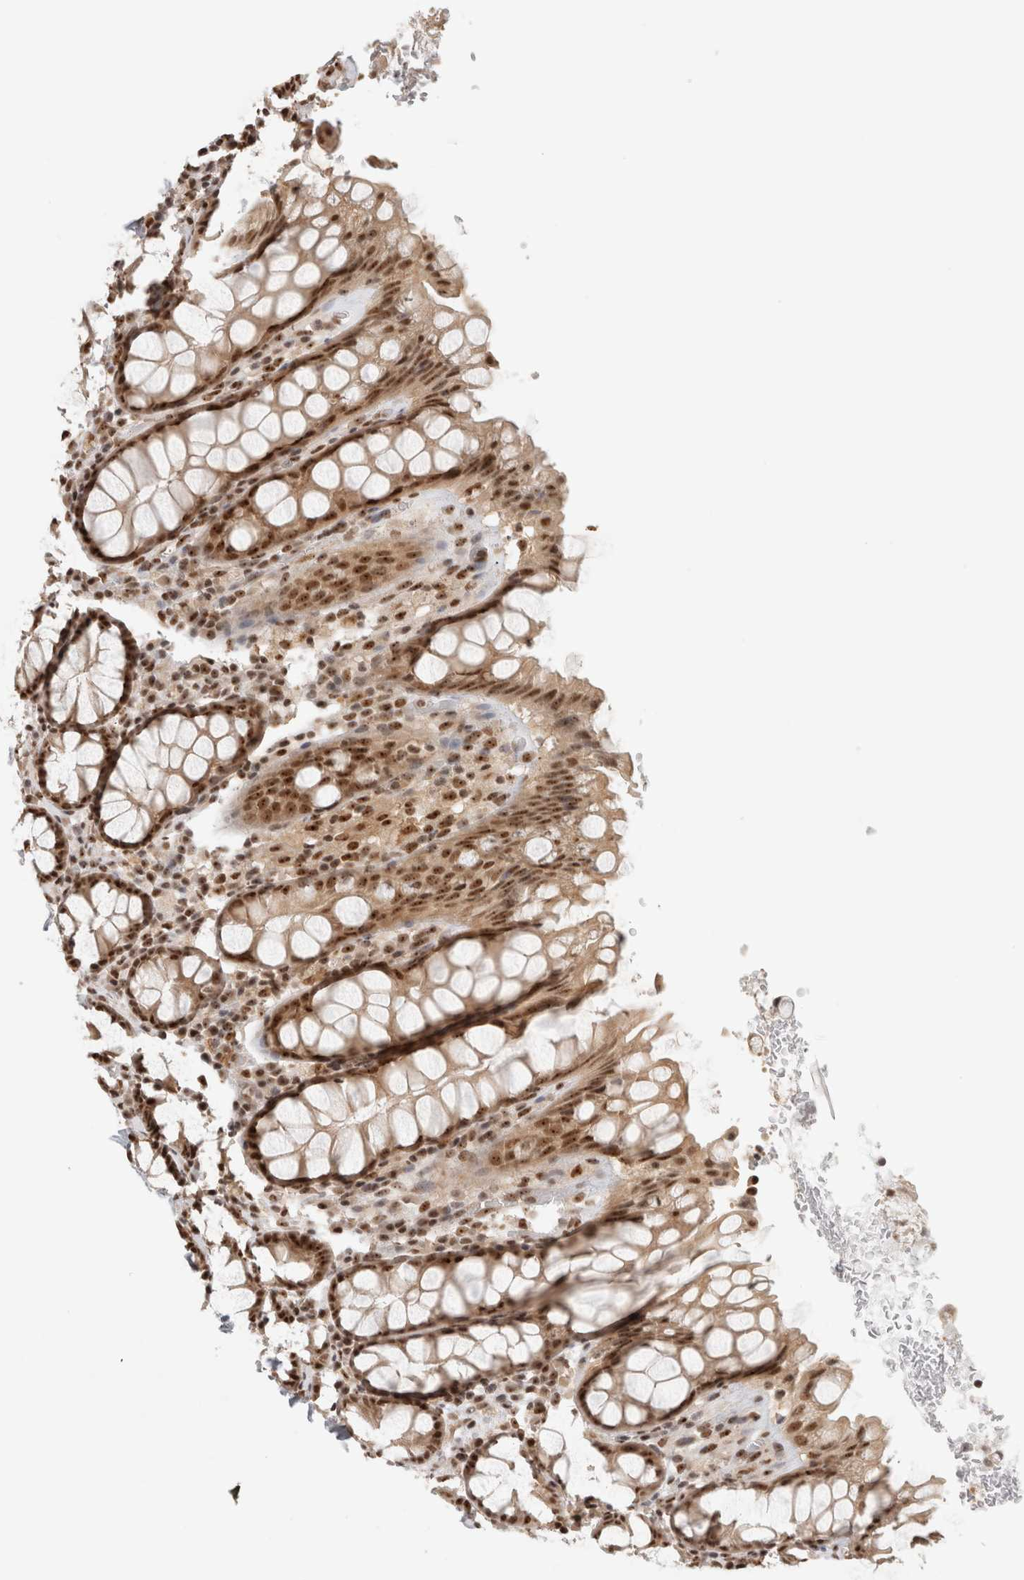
{"staining": {"intensity": "strong", "quantity": ">75%", "location": "cytoplasmic/membranous,nuclear"}, "tissue": "rectum", "cell_type": "Glandular cells", "image_type": "normal", "snomed": [{"axis": "morphology", "description": "Normal tissue, NOS"}, {"axis": "topography", "description": "Rectum"}], "caption": "Immunohistochemical staining of benign rectum demonstrates strong cytoplasmic/membranous,nuclear protein staining in approximately >75% of glandular cells.", "gene": "EBNA1BP2", "patient": {"sex": "male", "age": 64}}